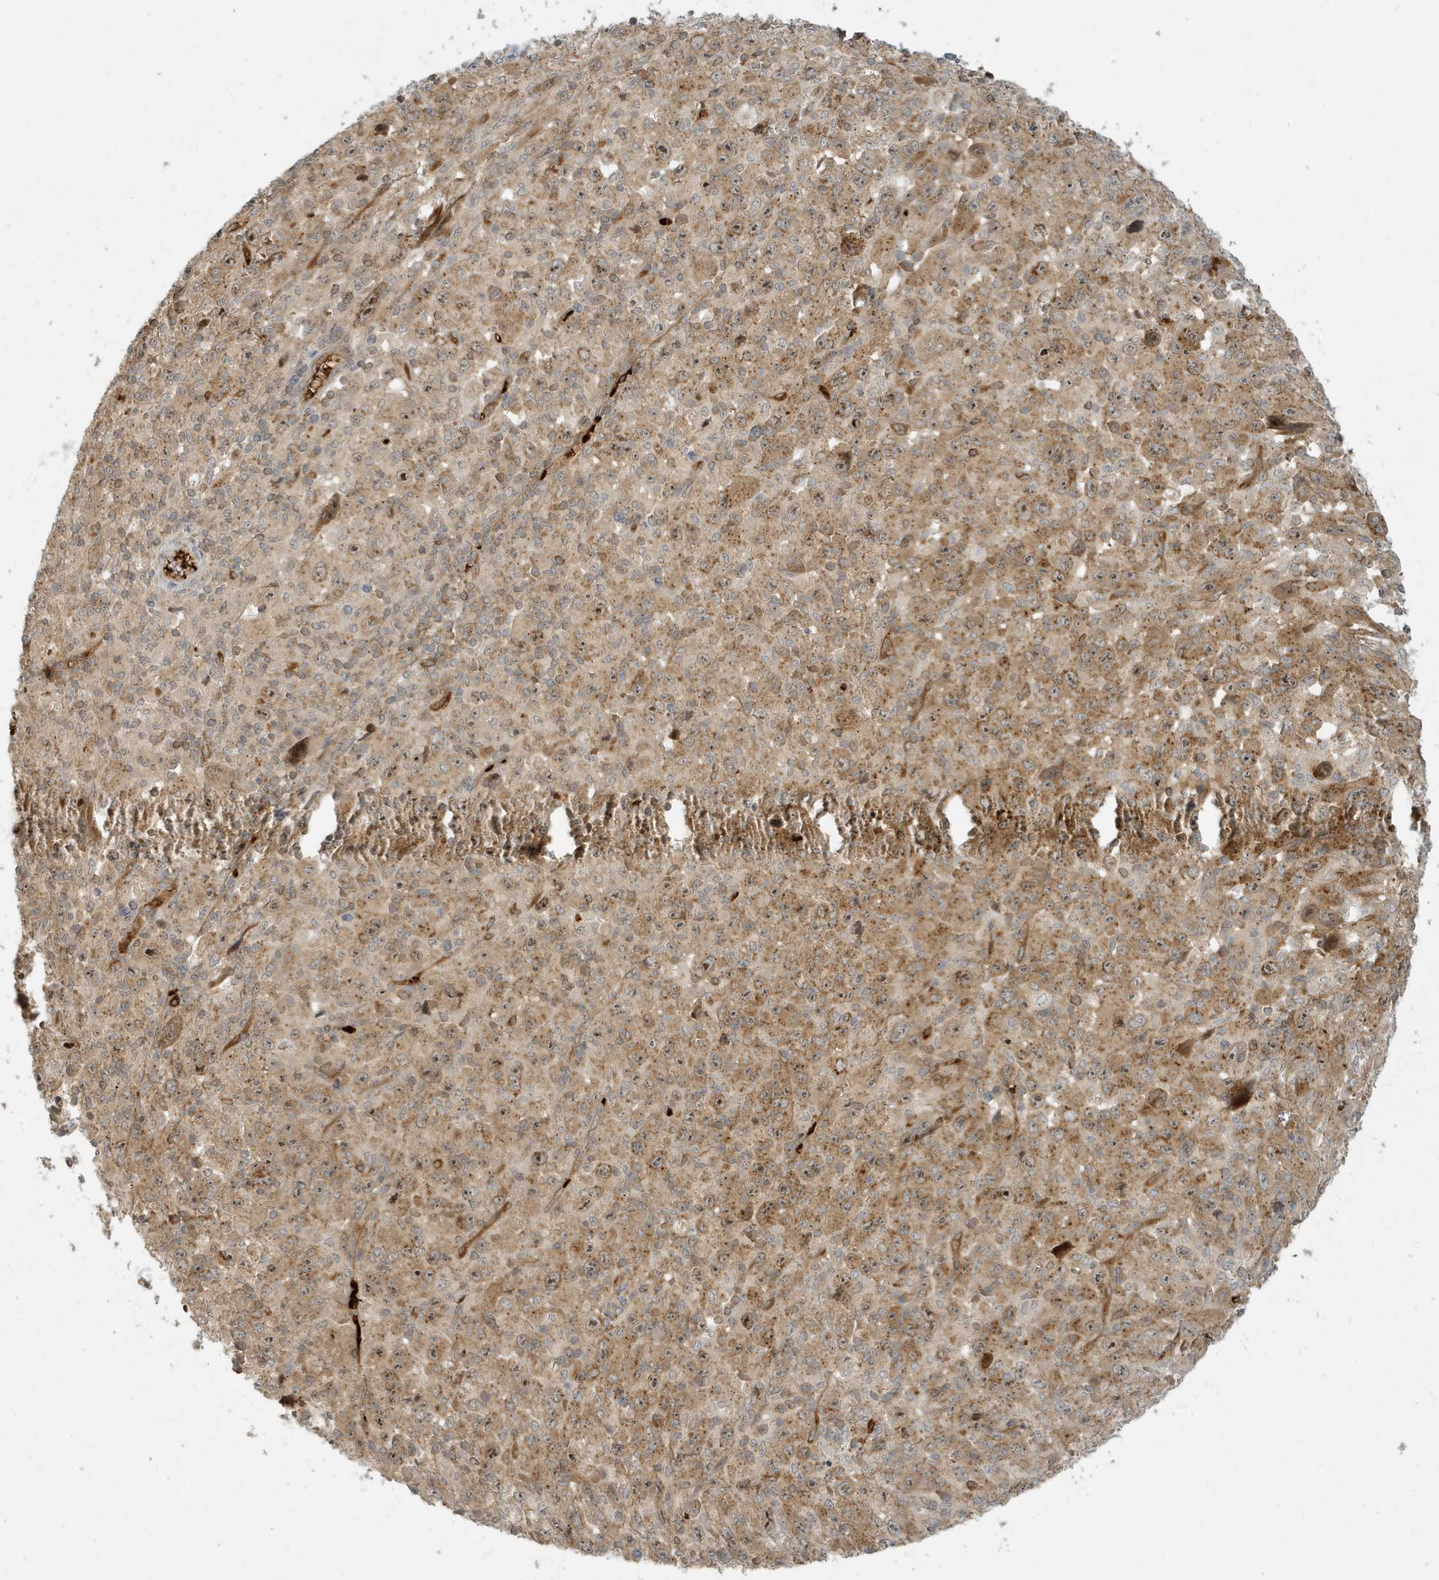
{"staining": {"intensity": "moderate", "quantity": "25%-75%", "location": "cytoplasmic/membranous,nuclear"}, "tissue": "melanoma", "cell_type": "Tumor cells", "image_type": "cancer", "snomed": [{"axis": "morphology", "description": "Malignant melanoma, Metastatic site"}, {"axis": "topography", "description": "Skin"}], "caption": "Tumor cells reveal moderate cytoplasmic/membranous and nuclear staining in approximately 25%-75% of cells in malignant melanoma (metastatic site).", "gene": "FYCO1", "patient": {"sex": "female", "age": 56}}